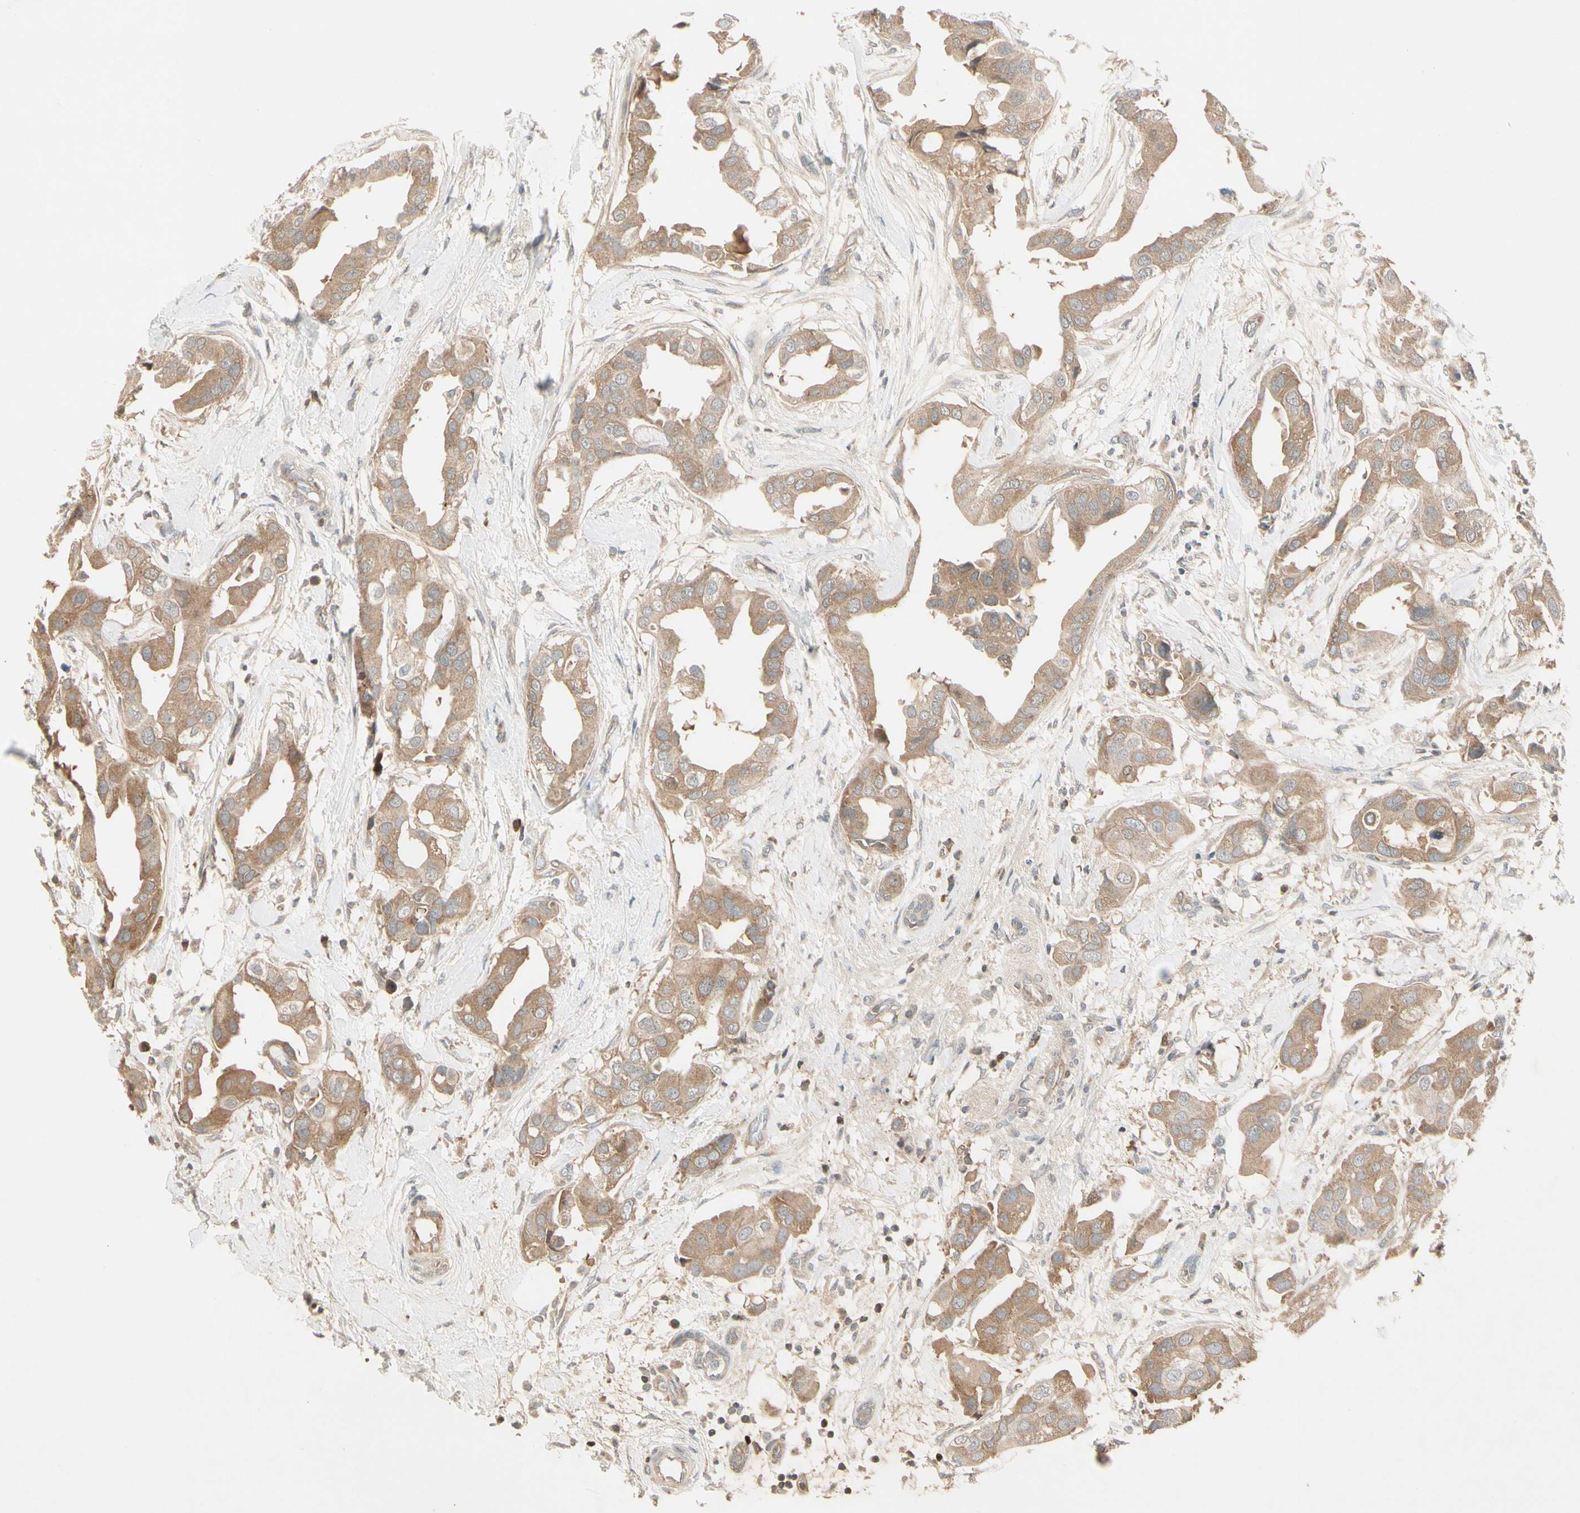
{"staining": {"intensity": "moderate", "quantity": ">75%", "location": "cytoplasmic/membranous"}, "tissue": "breast cancer", "cell_type": "Tumor cells", "image_type": "cancer", "snomed": [{"axis": "morphology", "description": "Duct carcinoma"}, {"axis": "topography", "description": "Breast"}], "caption": "A brown stain labels moderate cytoplasmic/membranous expression of a protein in breast cancer (intraductal carcinoma) tumor cells. (IHC, brightfield microscopy, high magnification).", "gene": "ICAM5", "patient": {"sex": "female", "age": 40}}